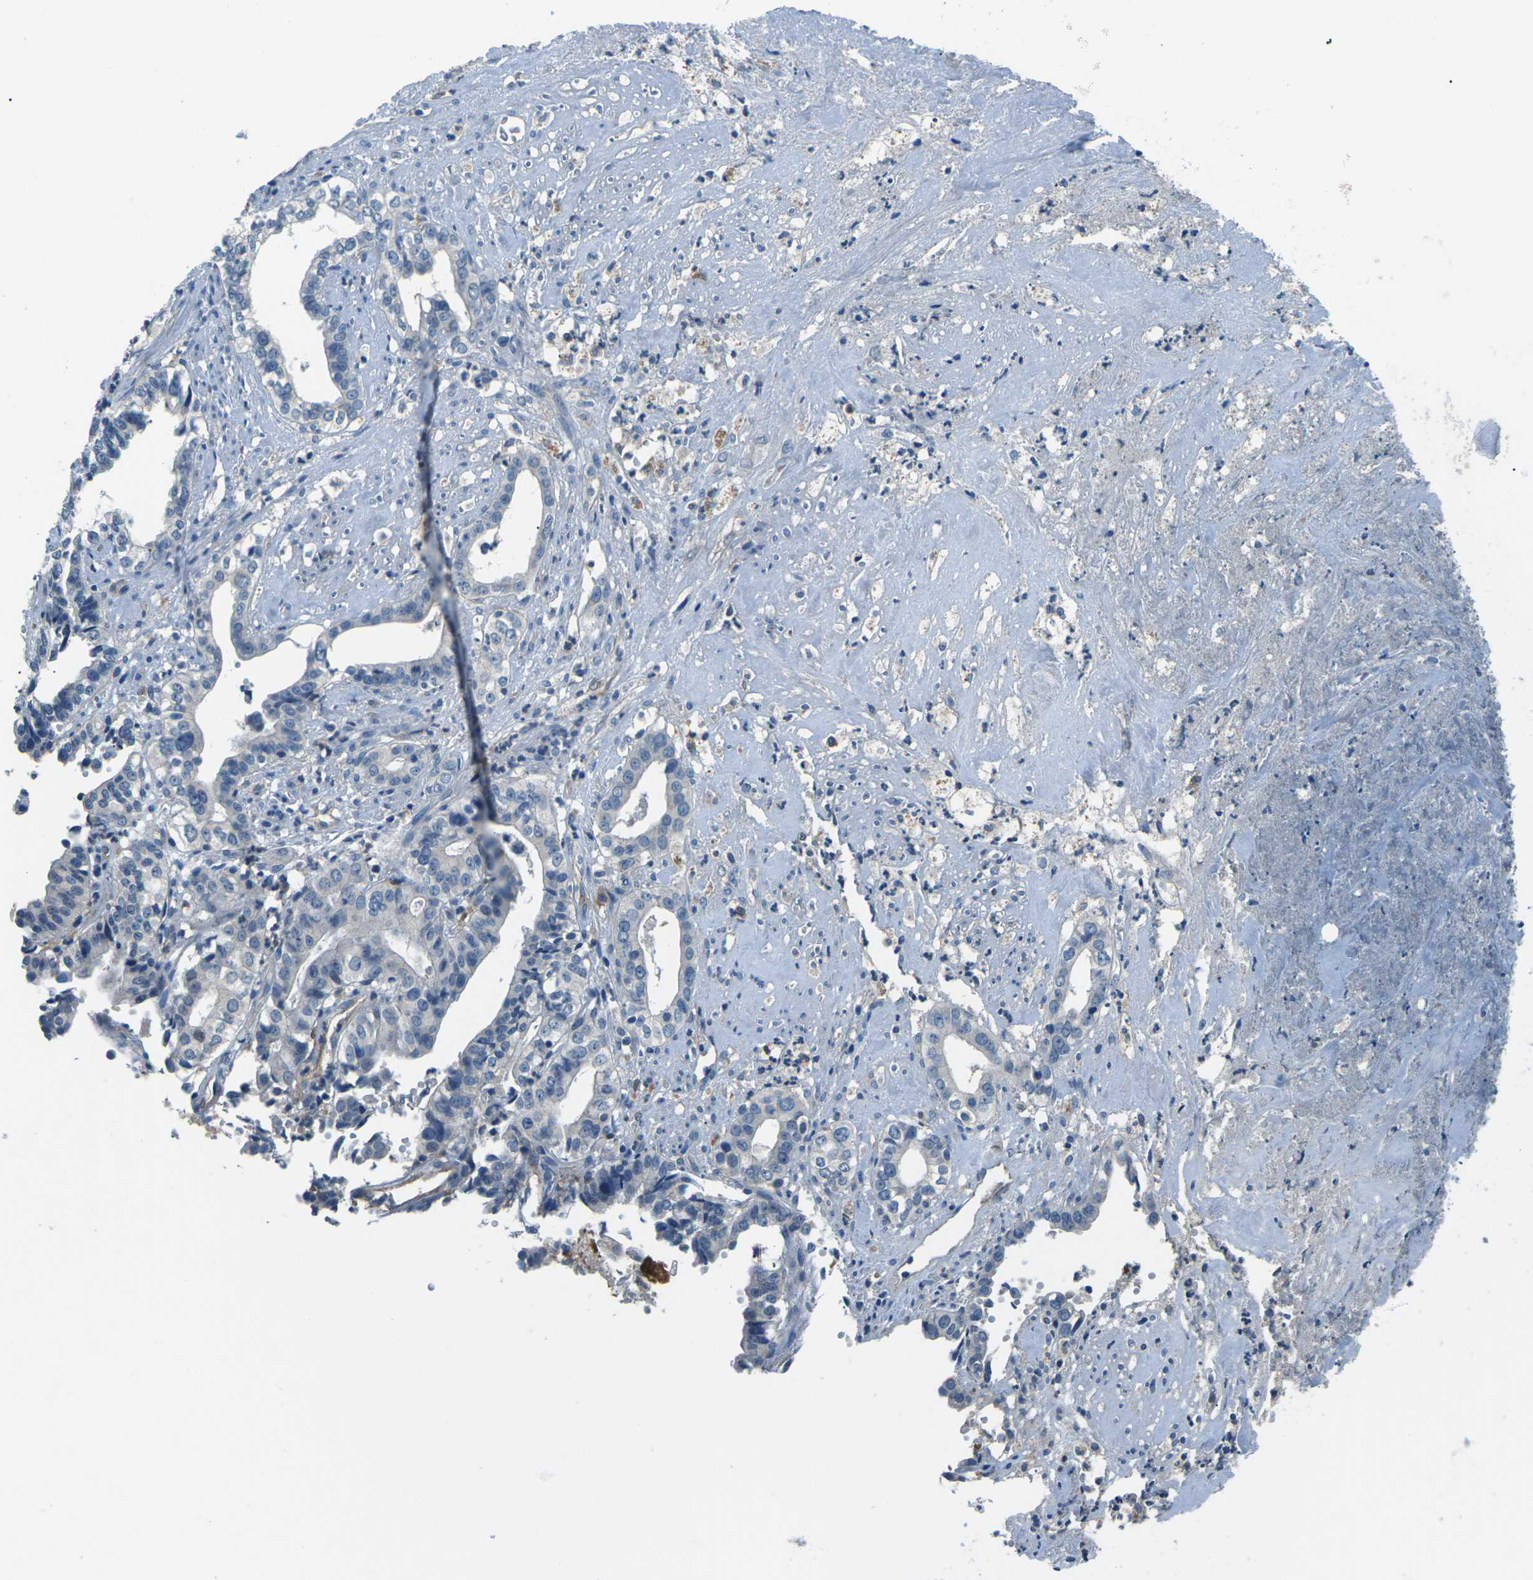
{"staining": {"intensity": "negative", "quantity": "none", "location": "none"}, "tissue": "liver cancer", "cell_type": "Tumor cells", "image_type": "cancer", "snomed": [{"axis": "morphology", "description": "Cholangiocarcinoma"}, {"axis": "topography", "description": "Liver"}], "caption": "Immunohistochemistry micrograph of neoplastic tissue: human liver cholangiocarcinoma stained with DAB exhibits no significant protein positivity in tumor cells.", "gene": "CD1D", "patient": {"sex": "female", "age": 61}}